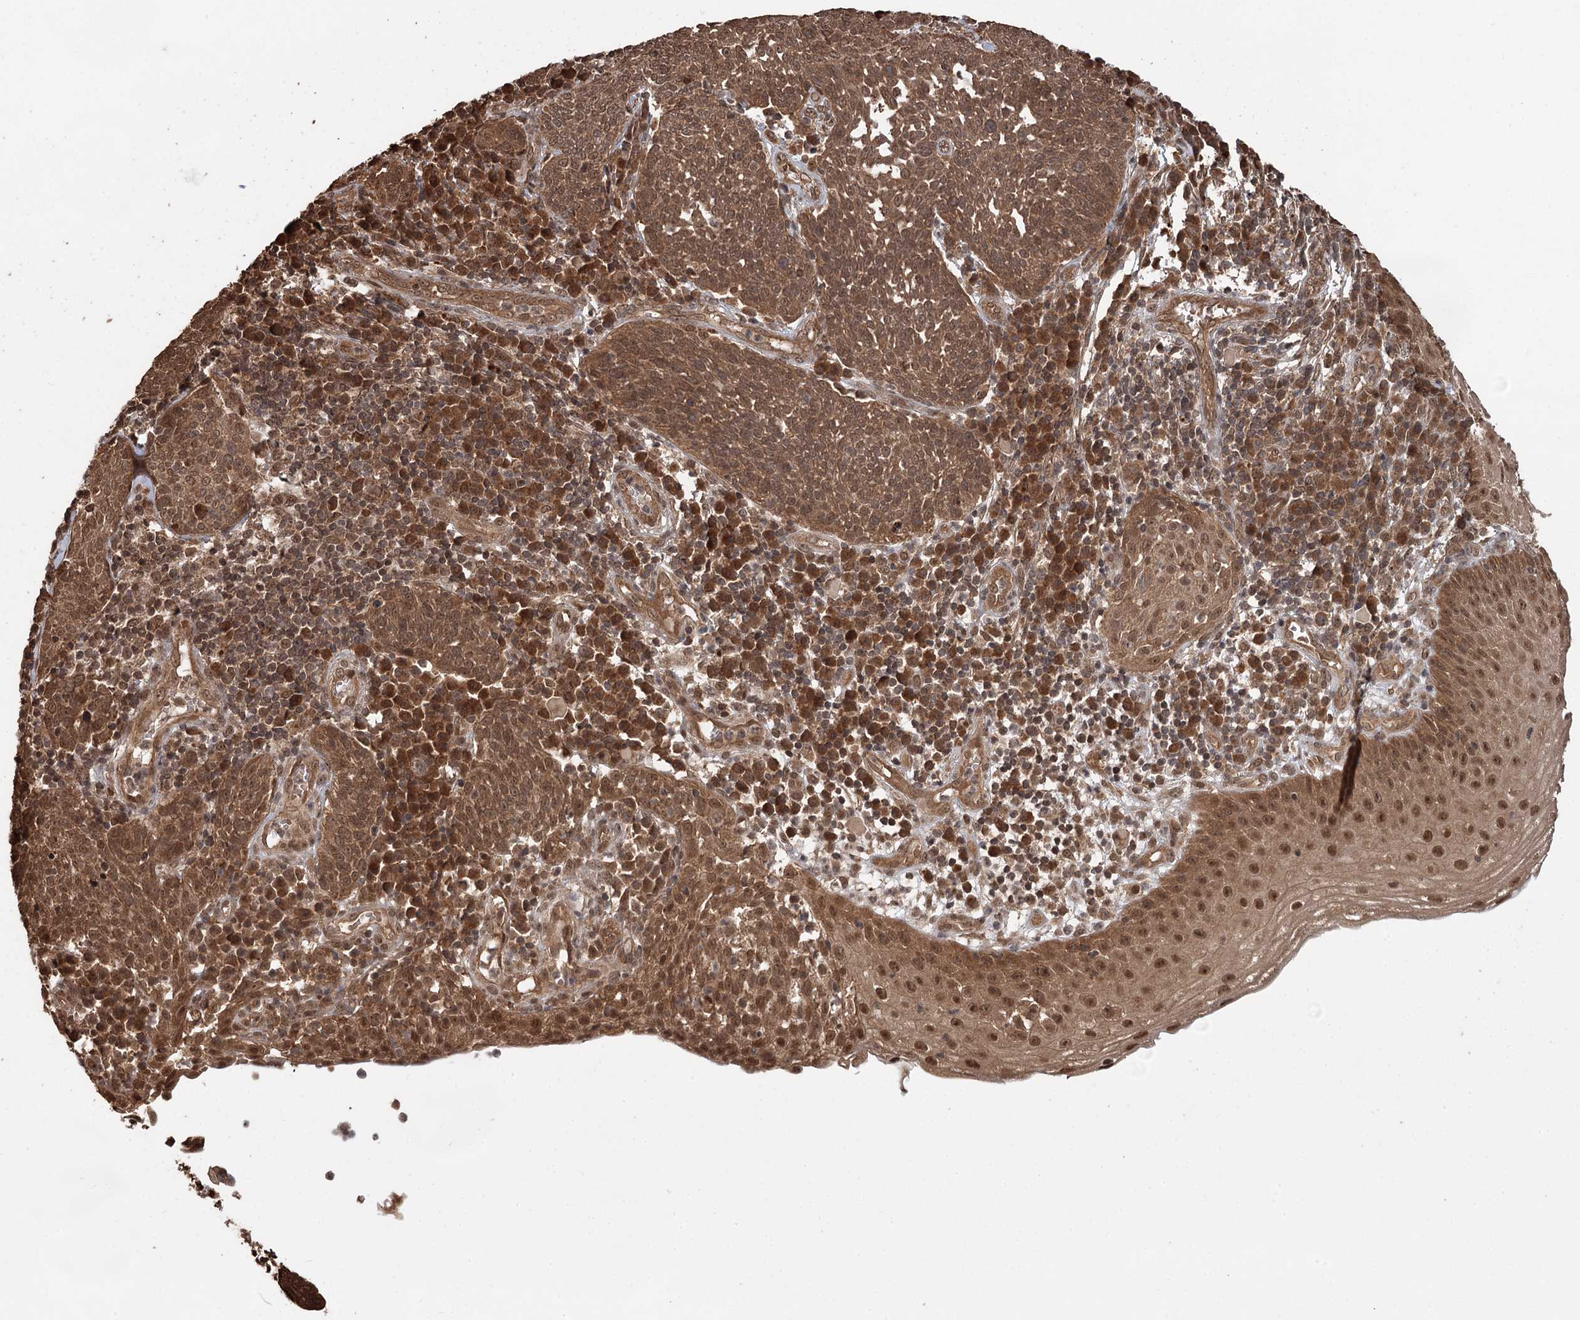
{"staining": {"intensity": "moderate", "quantity": ">75%", "location": "cytoplasmic/membranous,nuclear"}, "tissue": "cervical cancer", "cell_type": "Tumor cells", "image_type": "cancer", "snomed": [{"axis": "morphology", "description": "Squamous cell carcinoma, NOS"}, {"axis": "topography", "description": "Cervix"}], "caption": "Tumor cells demonstrate moderate cytoplasmic/membranous and nuclear staining in approximately >75% of cells in squamous cell carcinoma (cervical). (IHC, brightfield microscopy, high magnification).", "gene": "N6AMT1", "patient": {"sex": "female", "age": 34}}